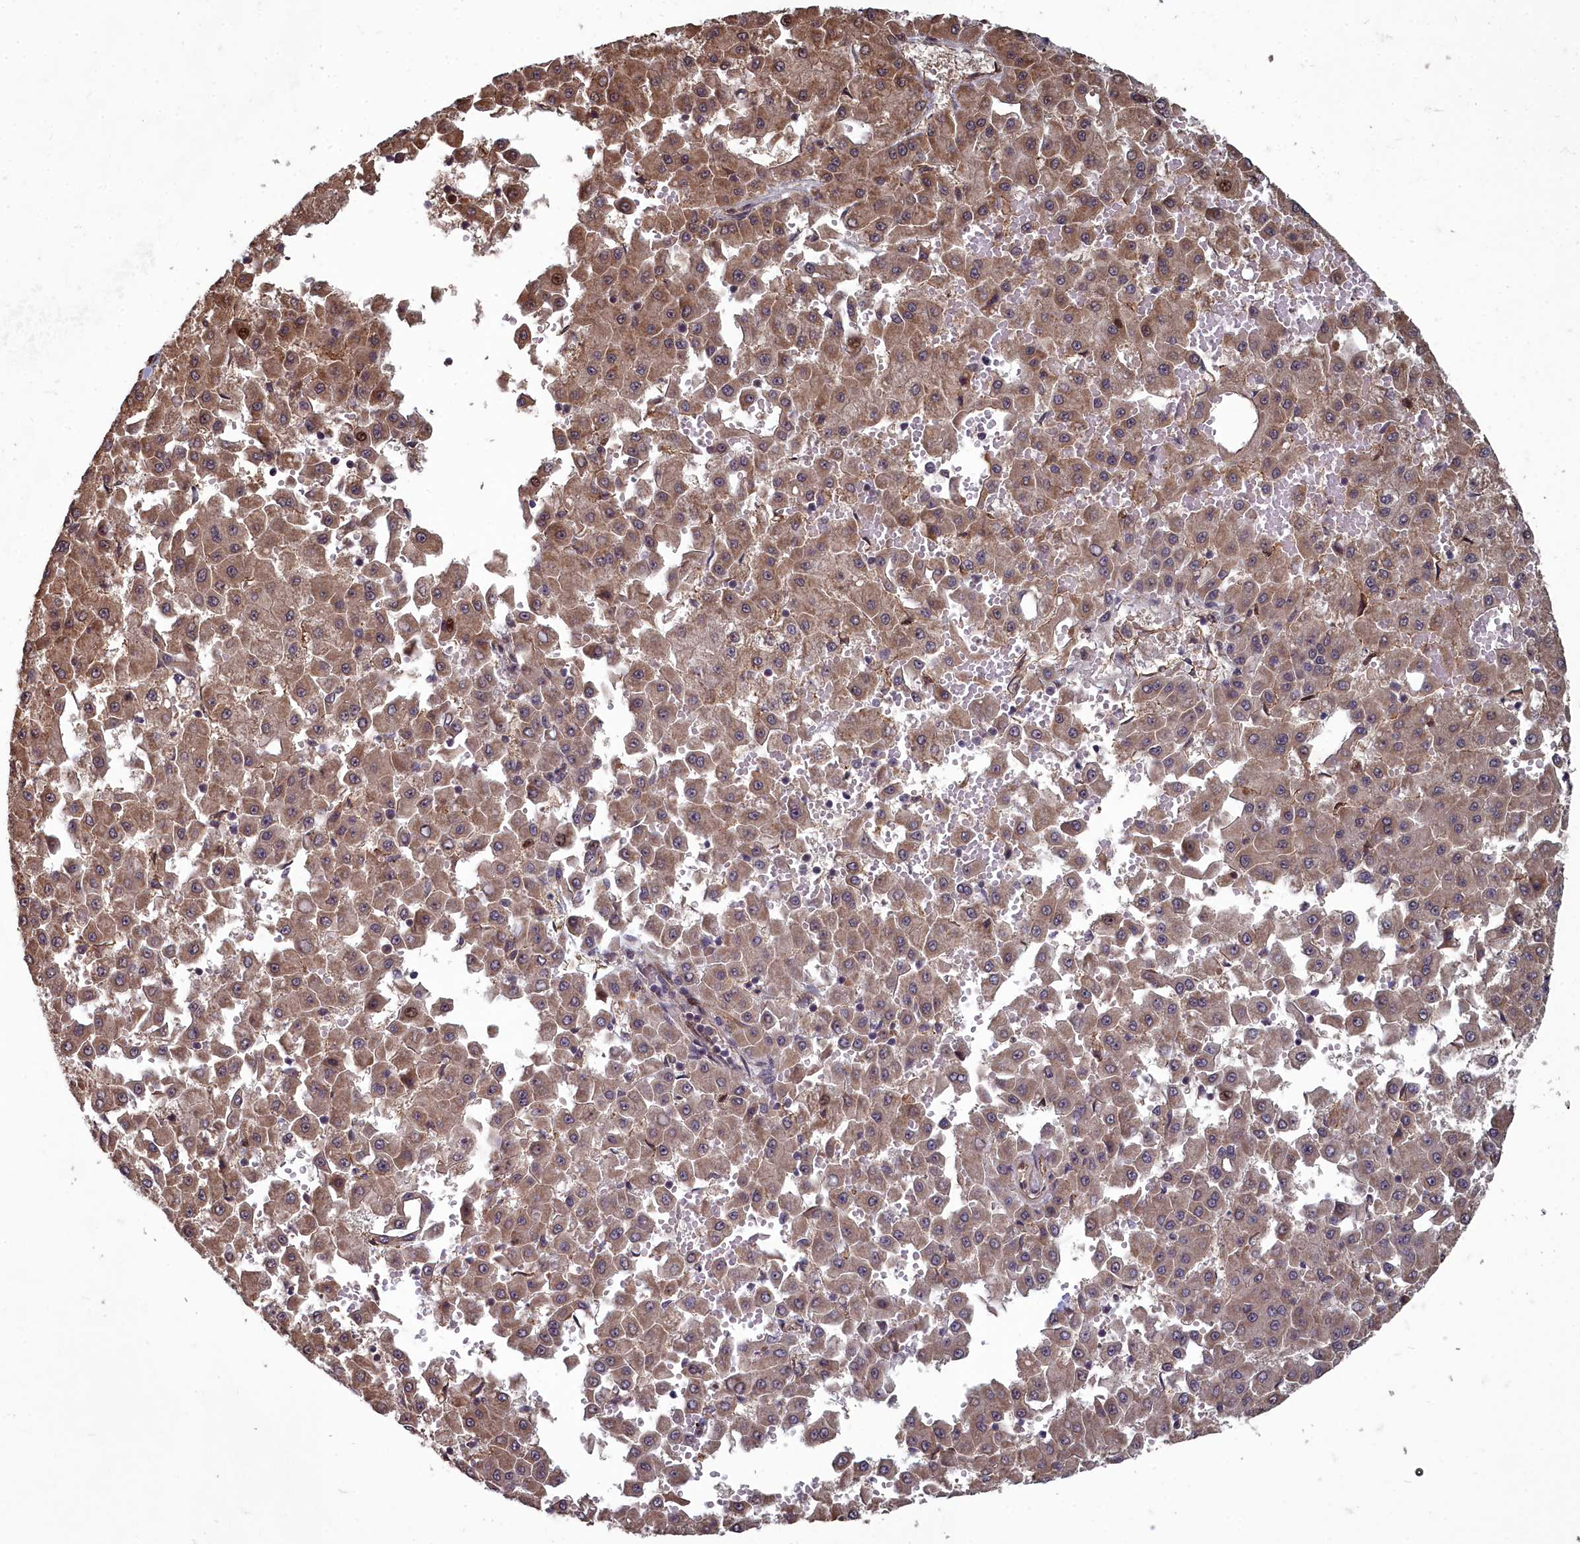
{"staining": {"intensity": "moderate", "quantity": ">75%", "location": "cytoplasmic/membranous,nuclear"}, "tissue": "liver cancer", "cell_type": "Tumor cells", "image_type": "cancer", "snomed": [{"axis": "morphology", "description": "Carcinoma, Hepatocellular, NOS"}, {"axis": "topography", "description": "Liver"}], "caption": "Tumor cells display medium levels of moderate cytoplasmic/membranous and nuclear expression in approximately >75% of cells in liver cancer (hepatocellular carcinoma).", "gene": "TSPYL4", "patient": {"sex": "male", "age": 47}}